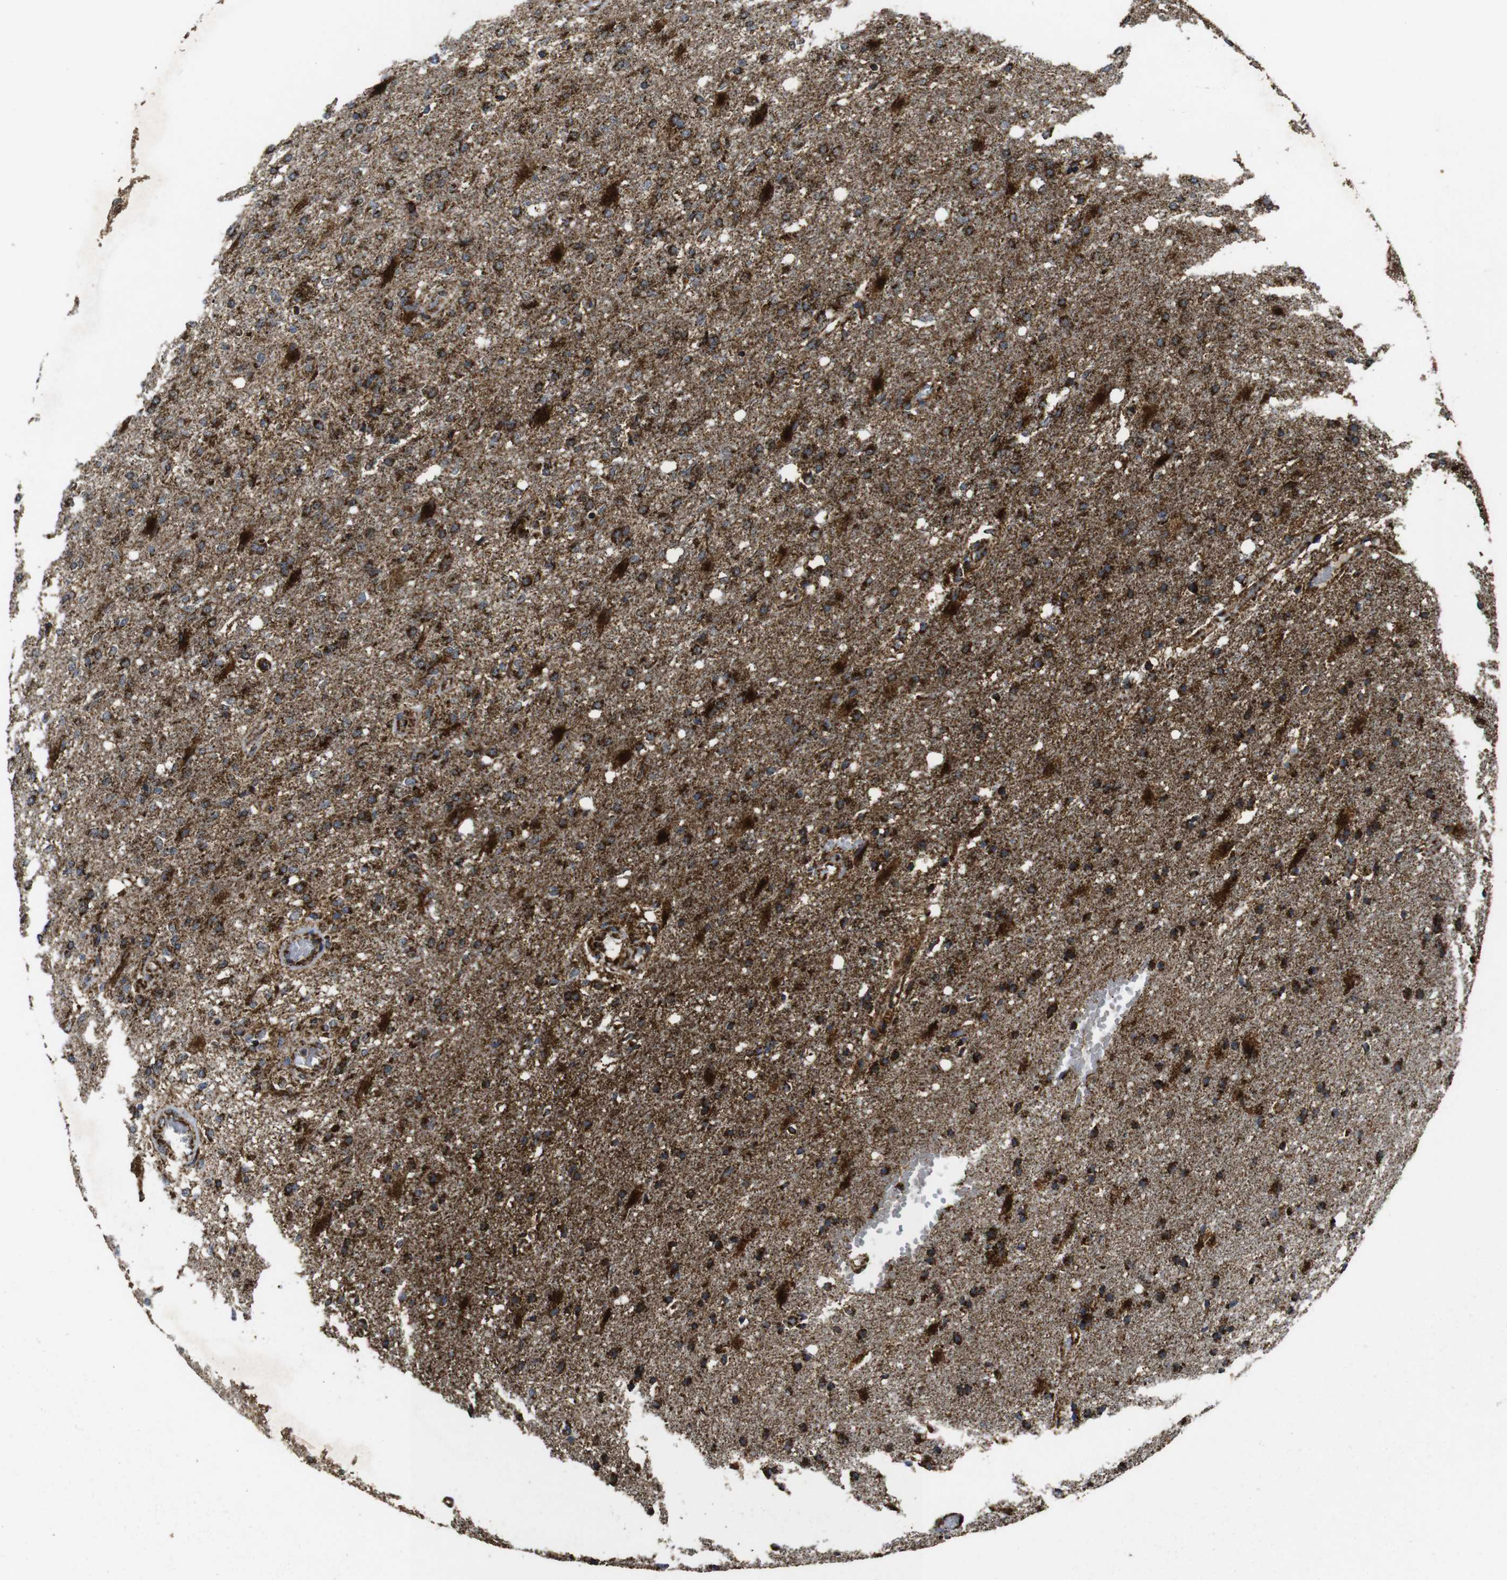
{"staining": {"intensity": "strong", "quantity": ">75%", "location": "cytoplasmic/membranous"}, "tissue": "glioma", "cell_type": "Tumor cells", "image_type": "cancer", "snomed": [{"axis": "morphology", "description": "Normal tissue, NOS"}, {"axis": "morphology", "description": "Glioma, malignant, High grade"}, {"axis": "topography", "description": "Cerebral cortex"}], "caption": "Immunohistochemistry (IHC) (DAB) staining of high-grade glioma (malignant) reveals strong cytoplasmic/membranous protein staining in approximately >75% of tumor cells.", "gene": "ATP5F1A", "patient": {"sex": "male", "age": 77}}